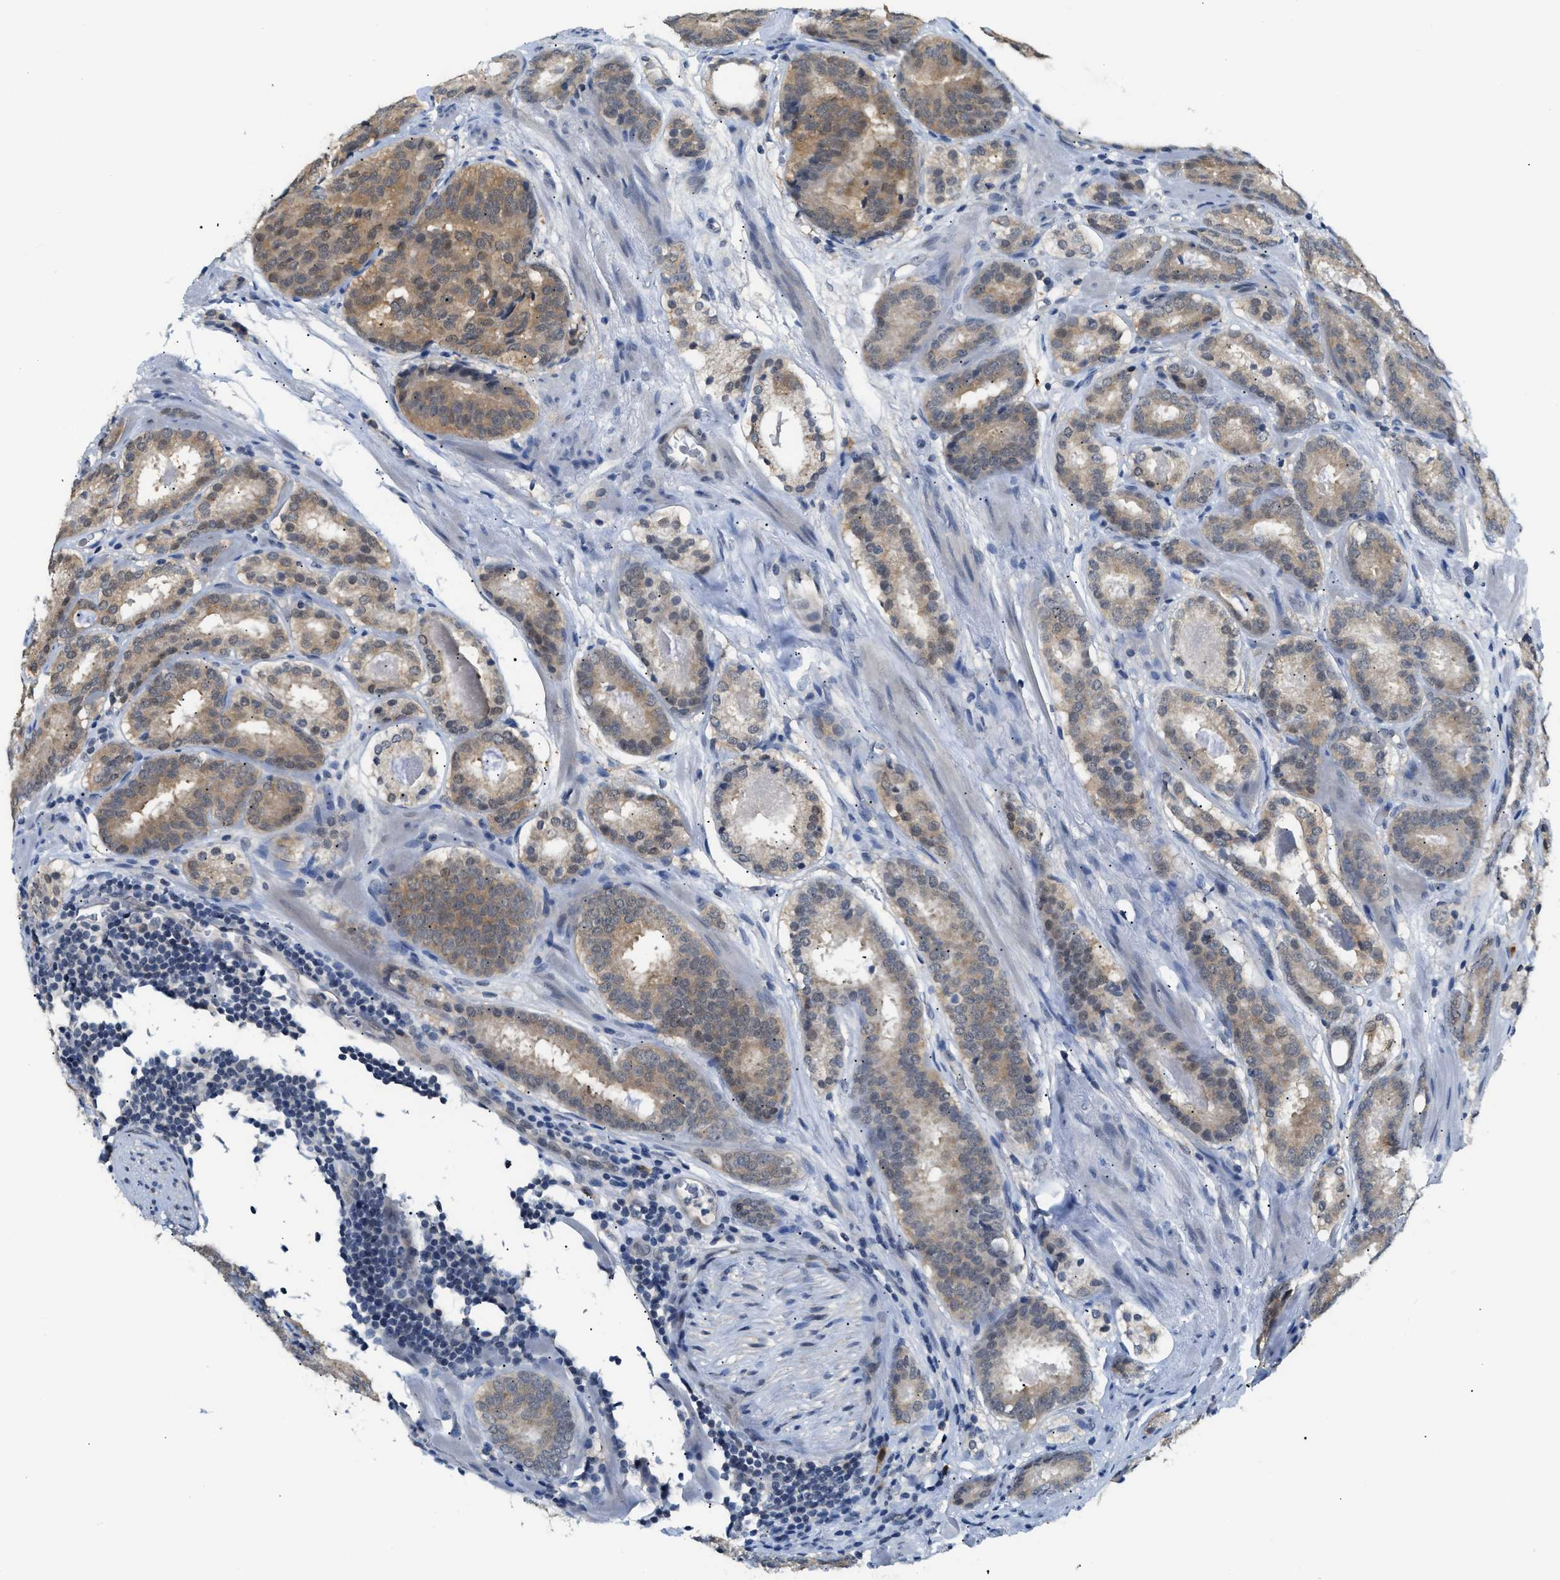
{"staining": {"intensity": "moderate", "quantity": ">75%", "location": "cytoplasmic/membranous"}, "tissue": "prostate cancer", "cell_type": "Tumor cells", "image_type": "cancer", "snomed": [{"axis": "morphology", "description": "Adenocarcinoma, Low grade"}, {"axis": "topography", "description": "Prostate"}], "caption": "This image shows low-grade adenocarcinoma (prostate) stained with IHC to label a protein in brown. The cytoplasmic/membranous of tumor cells show moderate positivity for the protein. Nuclei are counter-stained blue.", "gene": "PSAT1", "patient": {"sex": "male", "age": 69}}